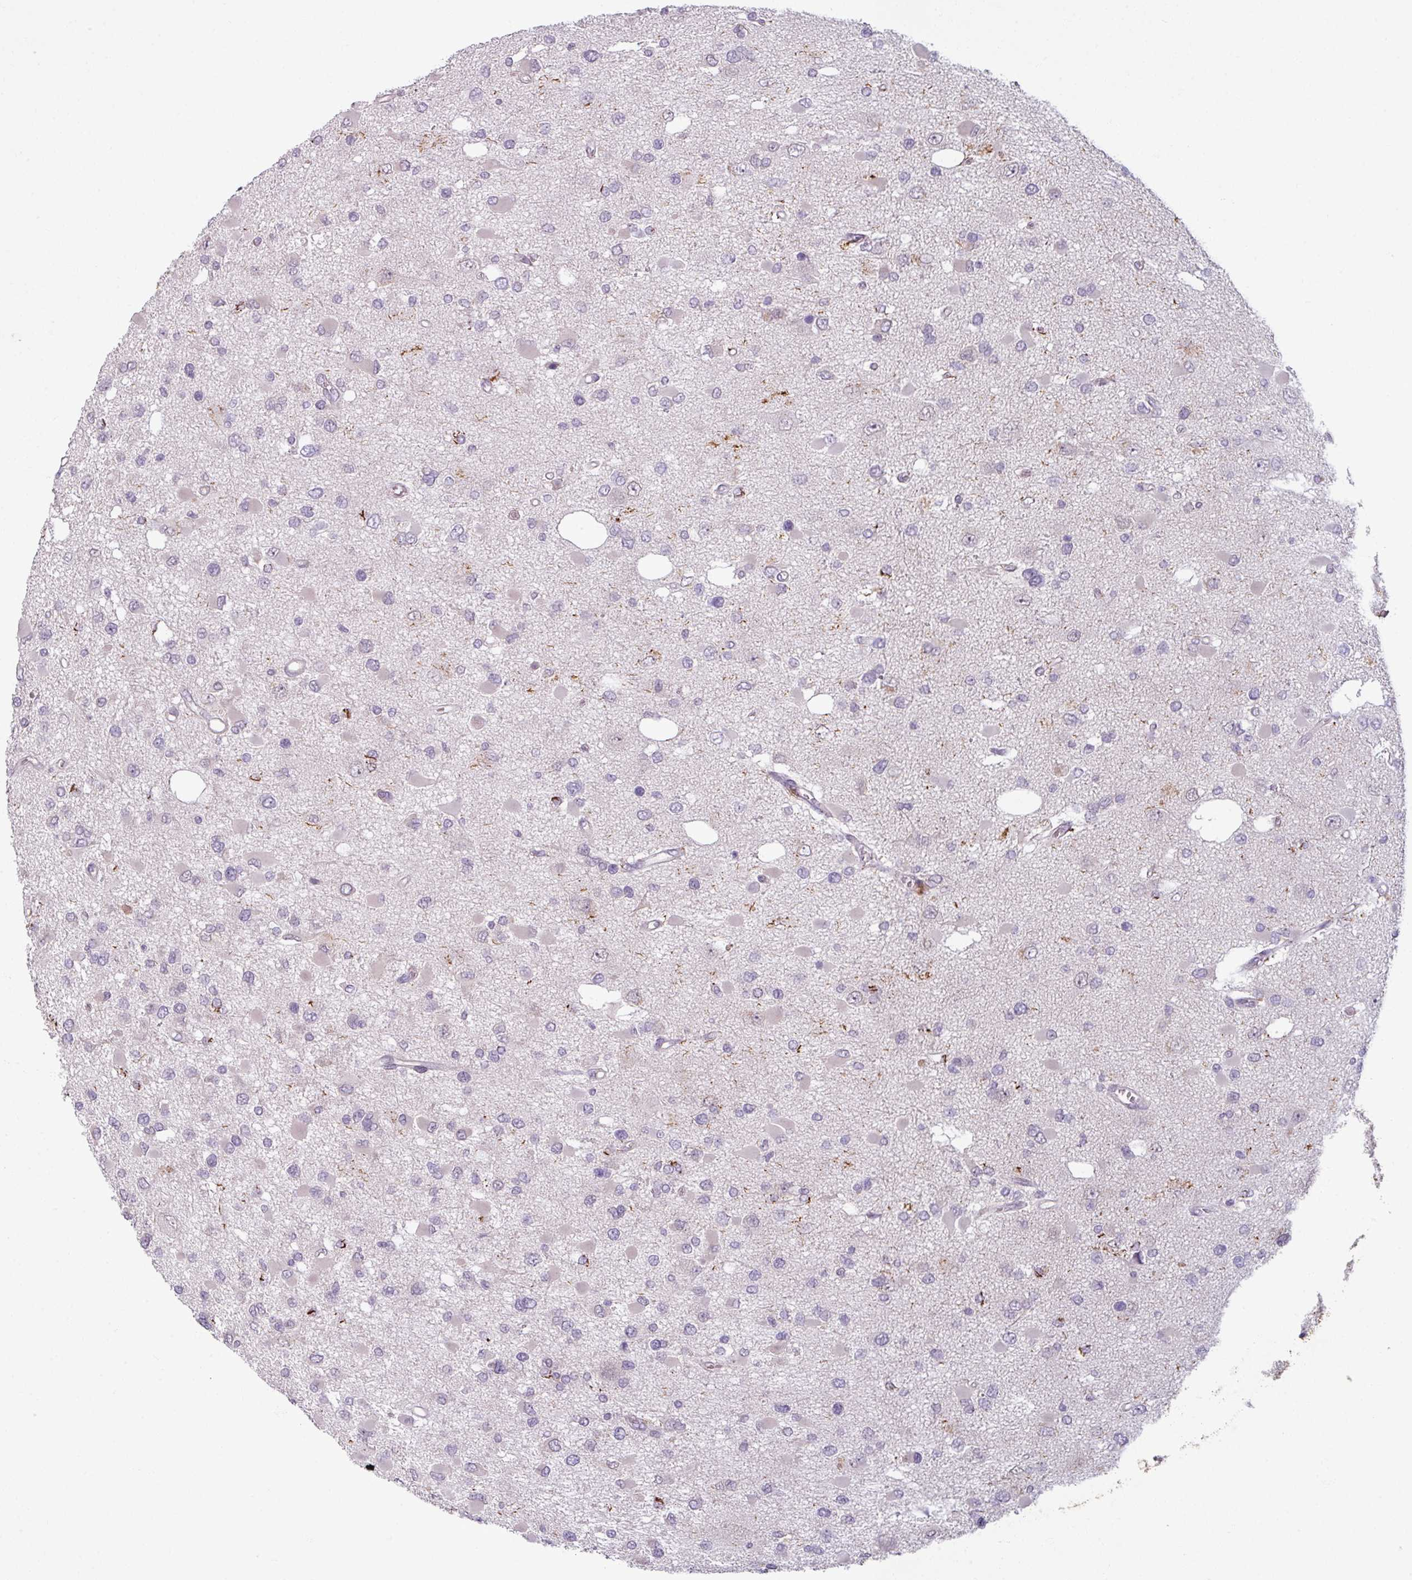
{"staining": {"intensity": "negative", "quantity": "none", "location": "none"}, "tissue": "glioma", "cell_type": "Tumor cells", "image_type": "cancer", "snomed": [{"axis": "morphology", "description": "Glioma, malignant, High grade"}, {"axis": "topography", "description": "Brain"}], "caption": "An immunohistochemistry (IHC) photomicrograph of malignant high-grade glioma is shown. There is no staining in tumor cells of malignant high-grade glioma. (Stains: DAB (3,3'-diaminobenzidine) IHC with hematoxylin counter stain, Microscopy: brightfield microscopy at high magnification).", "gene": "UVSSA", "patient": {"sex": "male", "age": 53}}